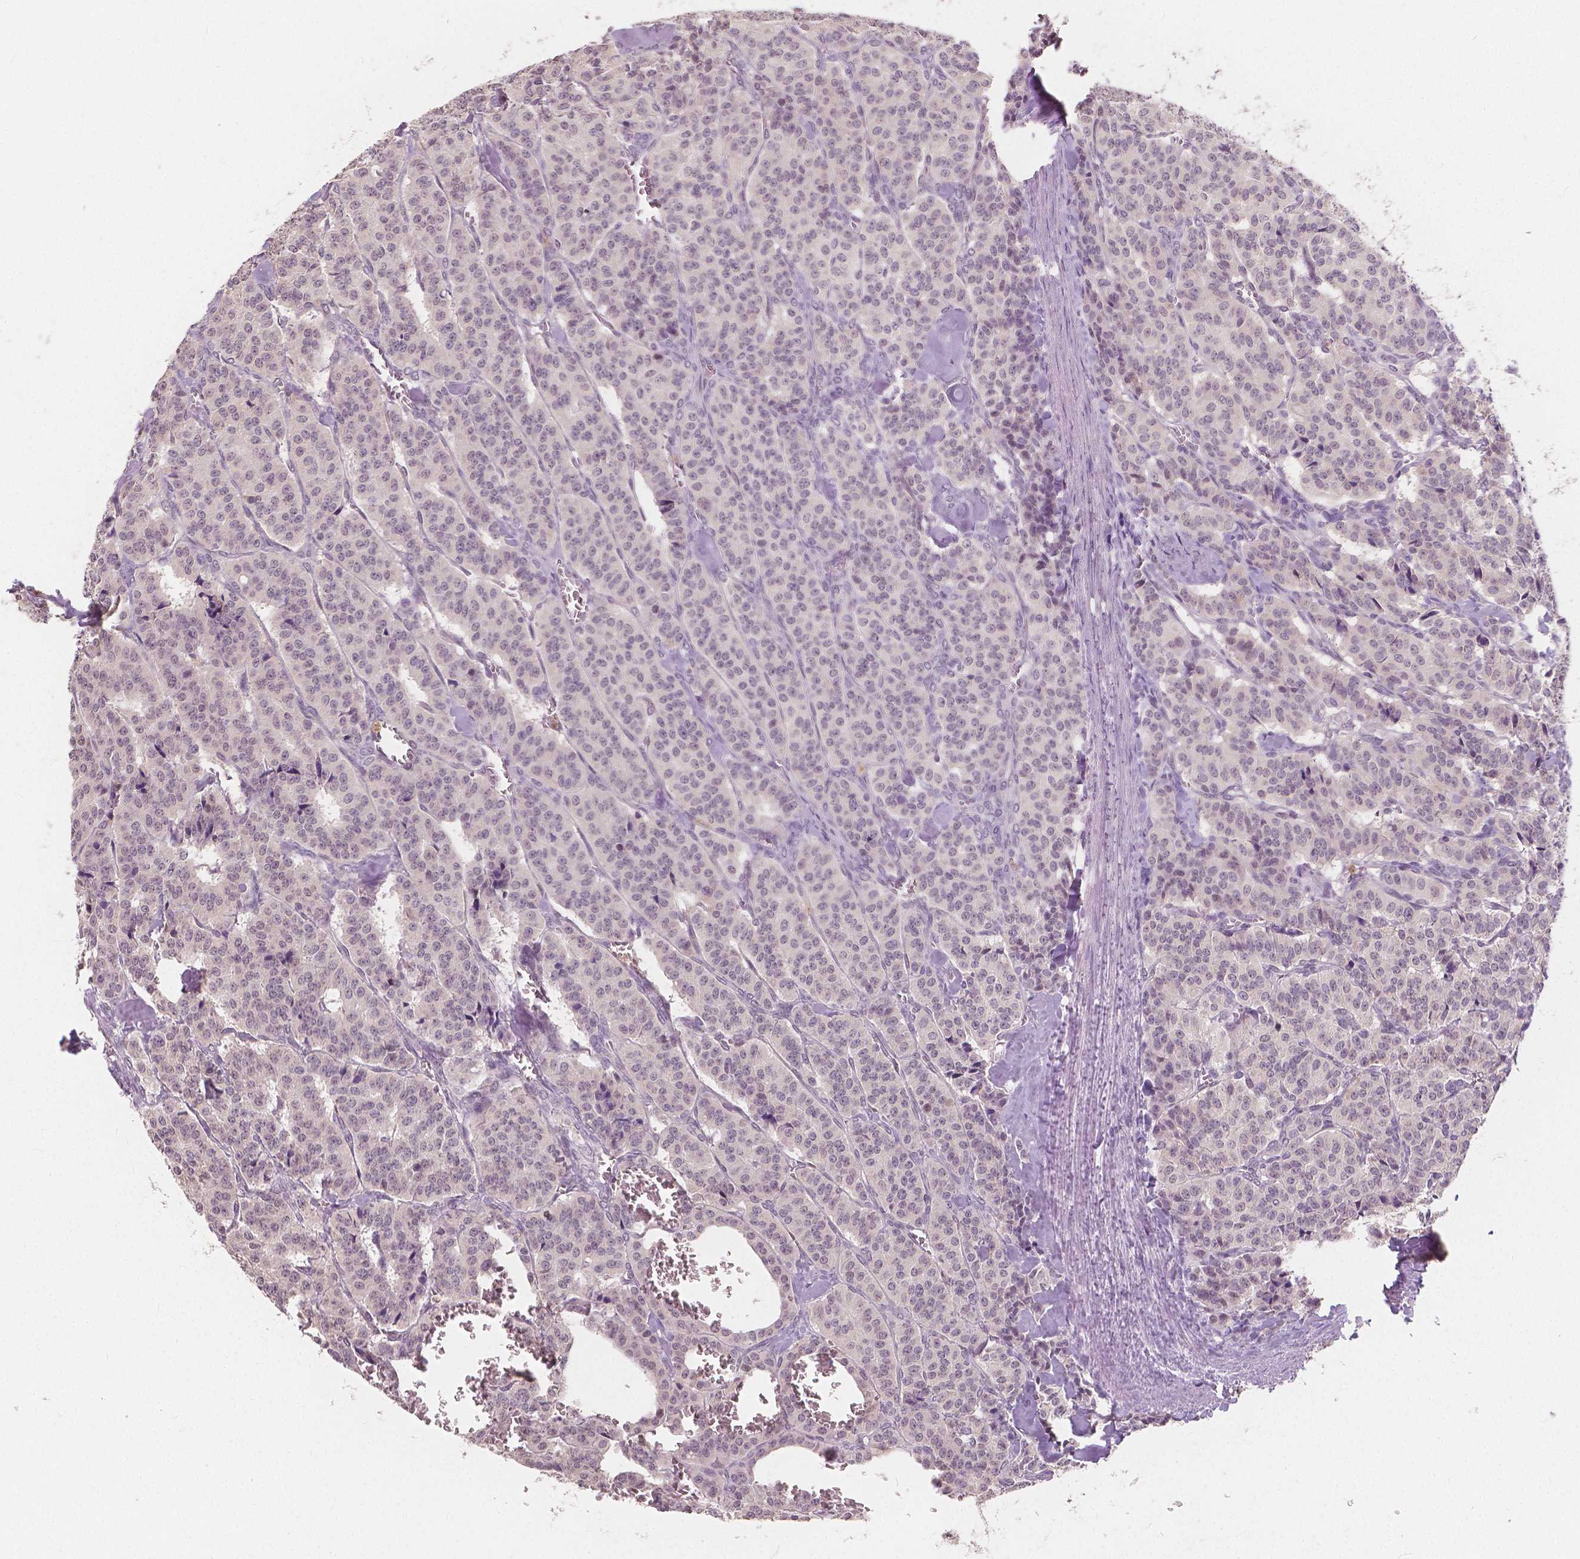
{"staining": {"intensity": "weak", "quantity": "<25%", "location": "nuclear"}, "tissue": "carcinoid", "cell_type": "Tumor cells", "image_type": "cancer", "snomed": [{"axis": "morphology", "description": "Normal tissue, NOS"}, {"axis": "morphology", "description": "Carcinoid, malignant, NOS"}, {"axis": "topography", "description": "Lung"}], "caption": "Carcinoid stained for a protein using immunohistochemistry (IHC) reveals no staining tumor cells.", "gene": "NOLC1", "patient": {"sex": "female", "age": 46}}